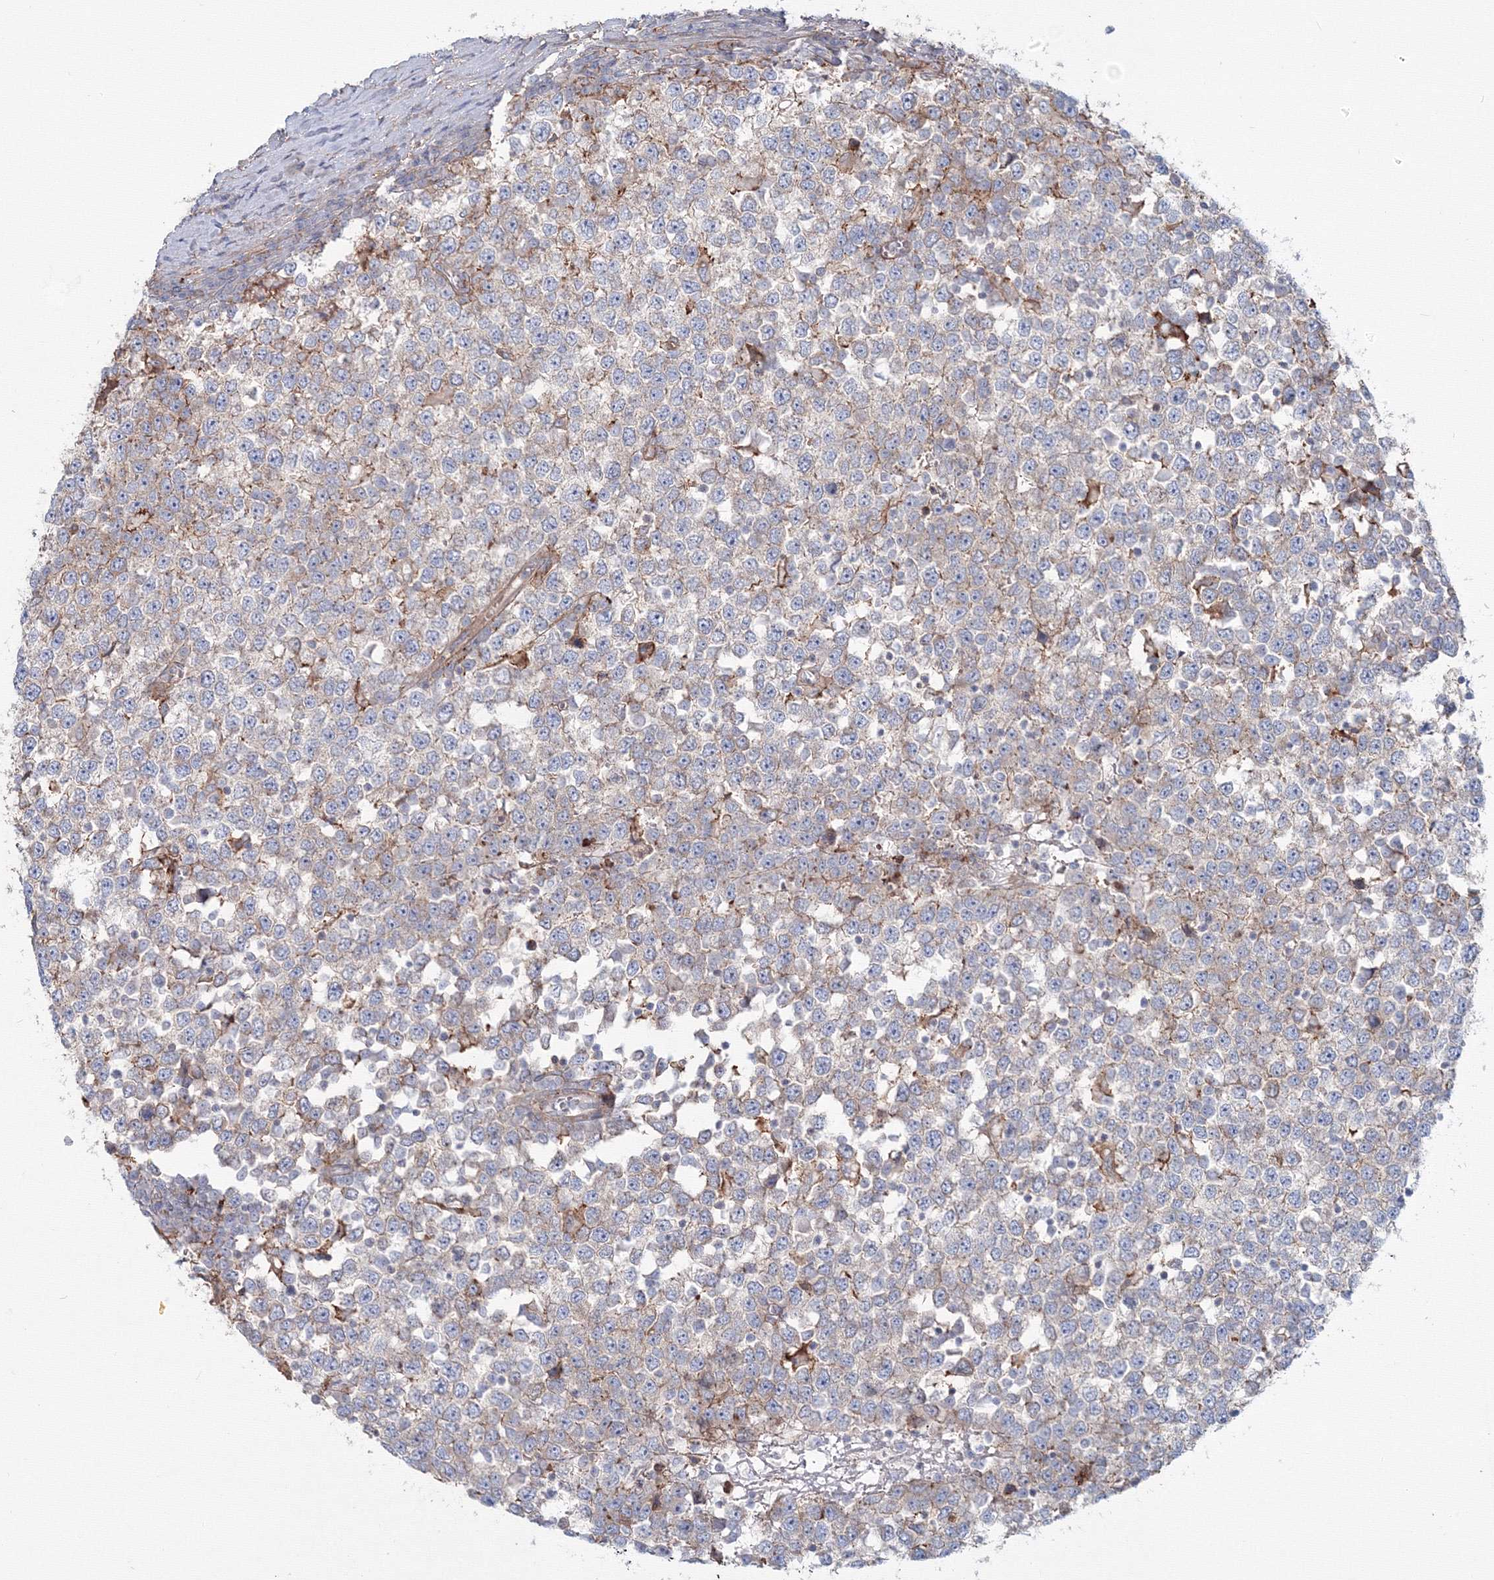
{"staining": {"intensity": "moderate", "quantity": "<25%", "location": "cytoplasmic/membranous"}, "tissue": "testis cancer", "cell_type": "Tumor cells", "image_type": "cancer", "snomed": [{"axis": "morphology", "description": "Seminoma, NOS"}, {"axis": "topography", "description": "Testis"}], "caption": "Human seminoma (testis) stained with a brown dye shows moderate cytoplasmic/membranous positive expression in approximately <25% of tumor cells.", "gene": "SH3PXD2A", "patient": {"sex": "male", "age": 65}}